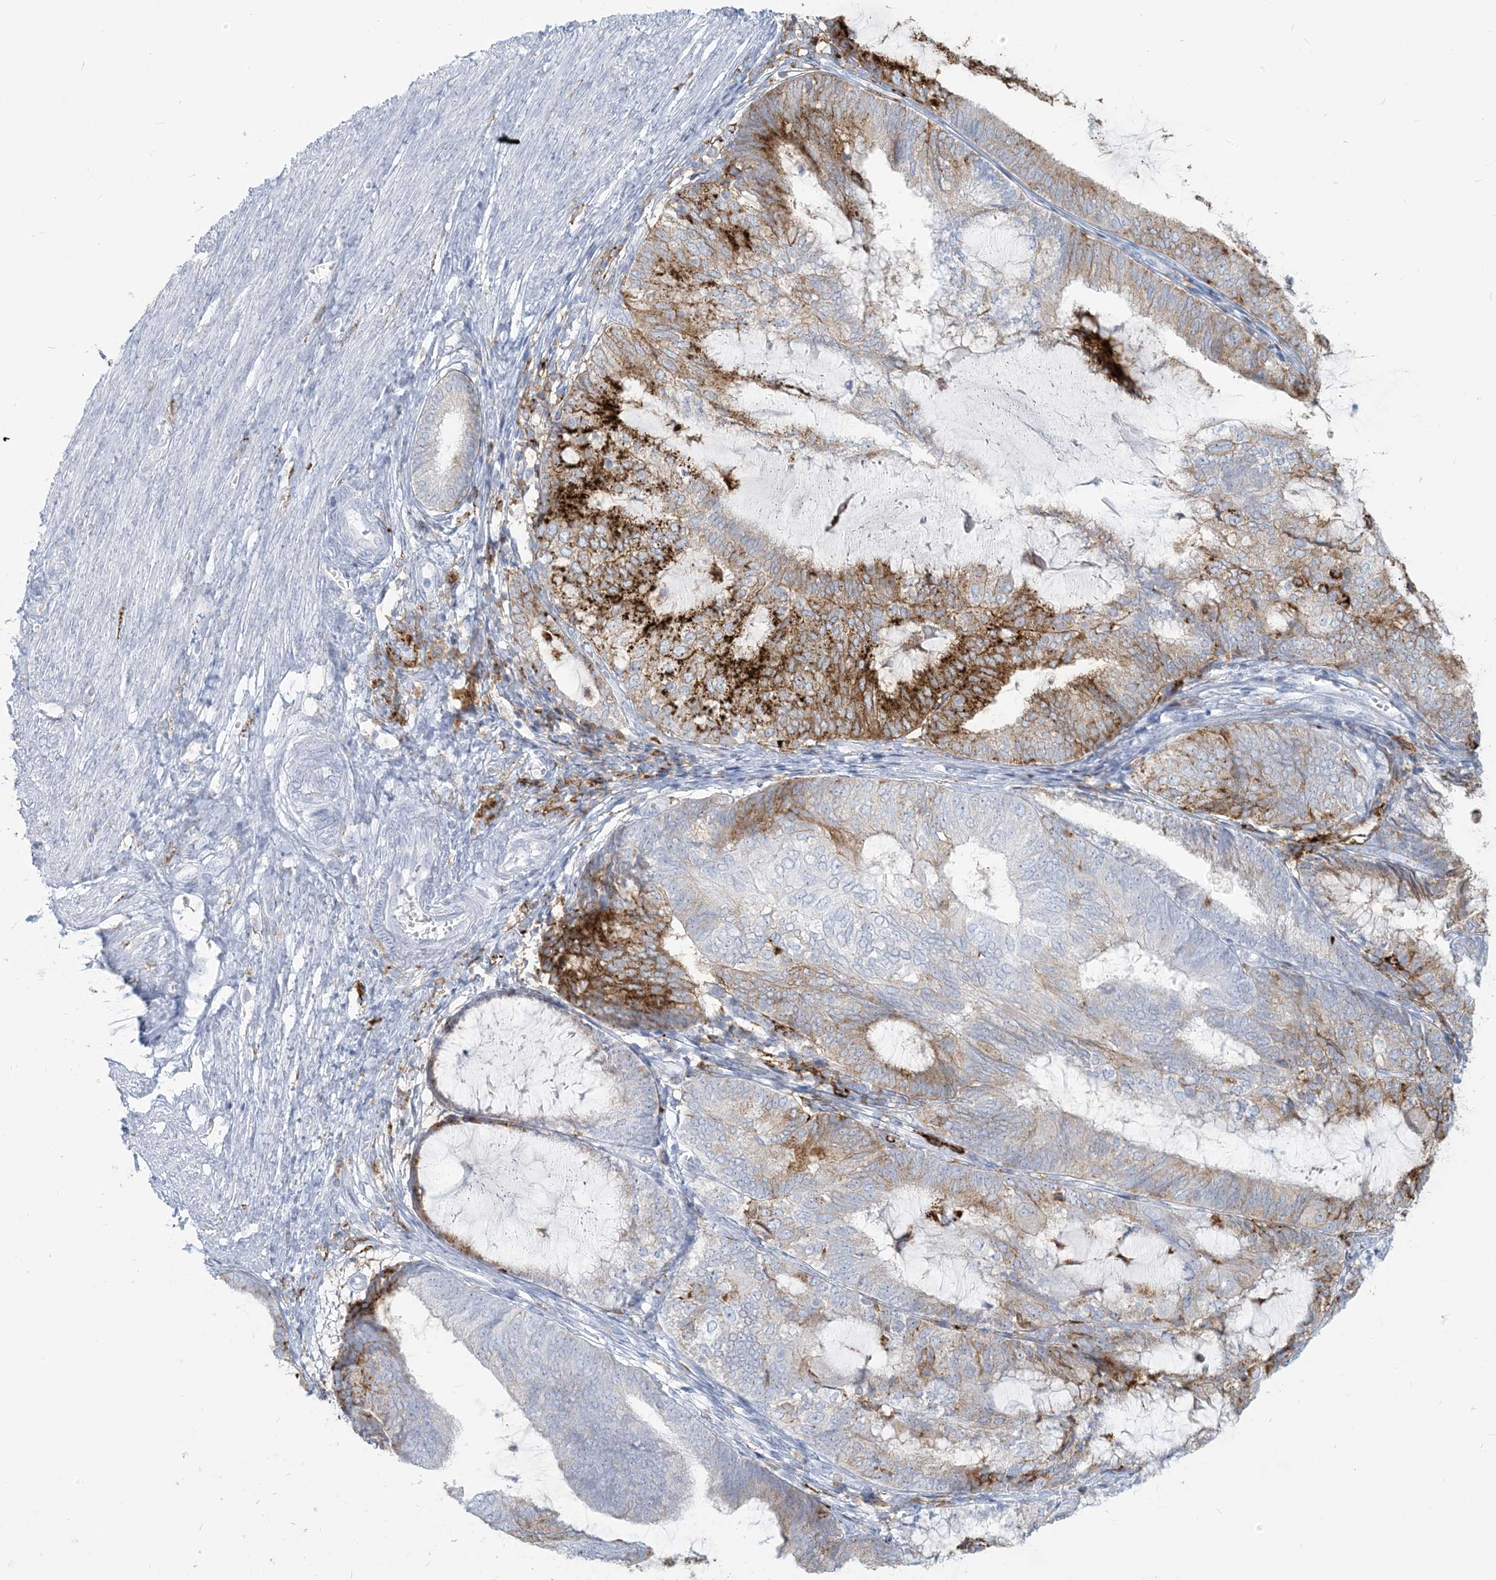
{"staining": {"intensity": "strong", "quantity": "<25%", "location": "cytoplasmic/membranous"}, "tissue": "endometrial cancer", "cell_type": "Tumor cells", "image_type": "cancer", "snomed": [{"axis": "morphology", "description": "Adenocarcinoma, NOS"}, {"axis": "topography", "description": "Endometrium"}], "caption": "Immunohistochemistry (DAB) staining of human endometrial cancer shows strong cytoplasmic/membranous protein expression in about <25% of tumor cells.", "gene": "HLA-DRB1", "patient": {"sex": "female", "age": 81}}